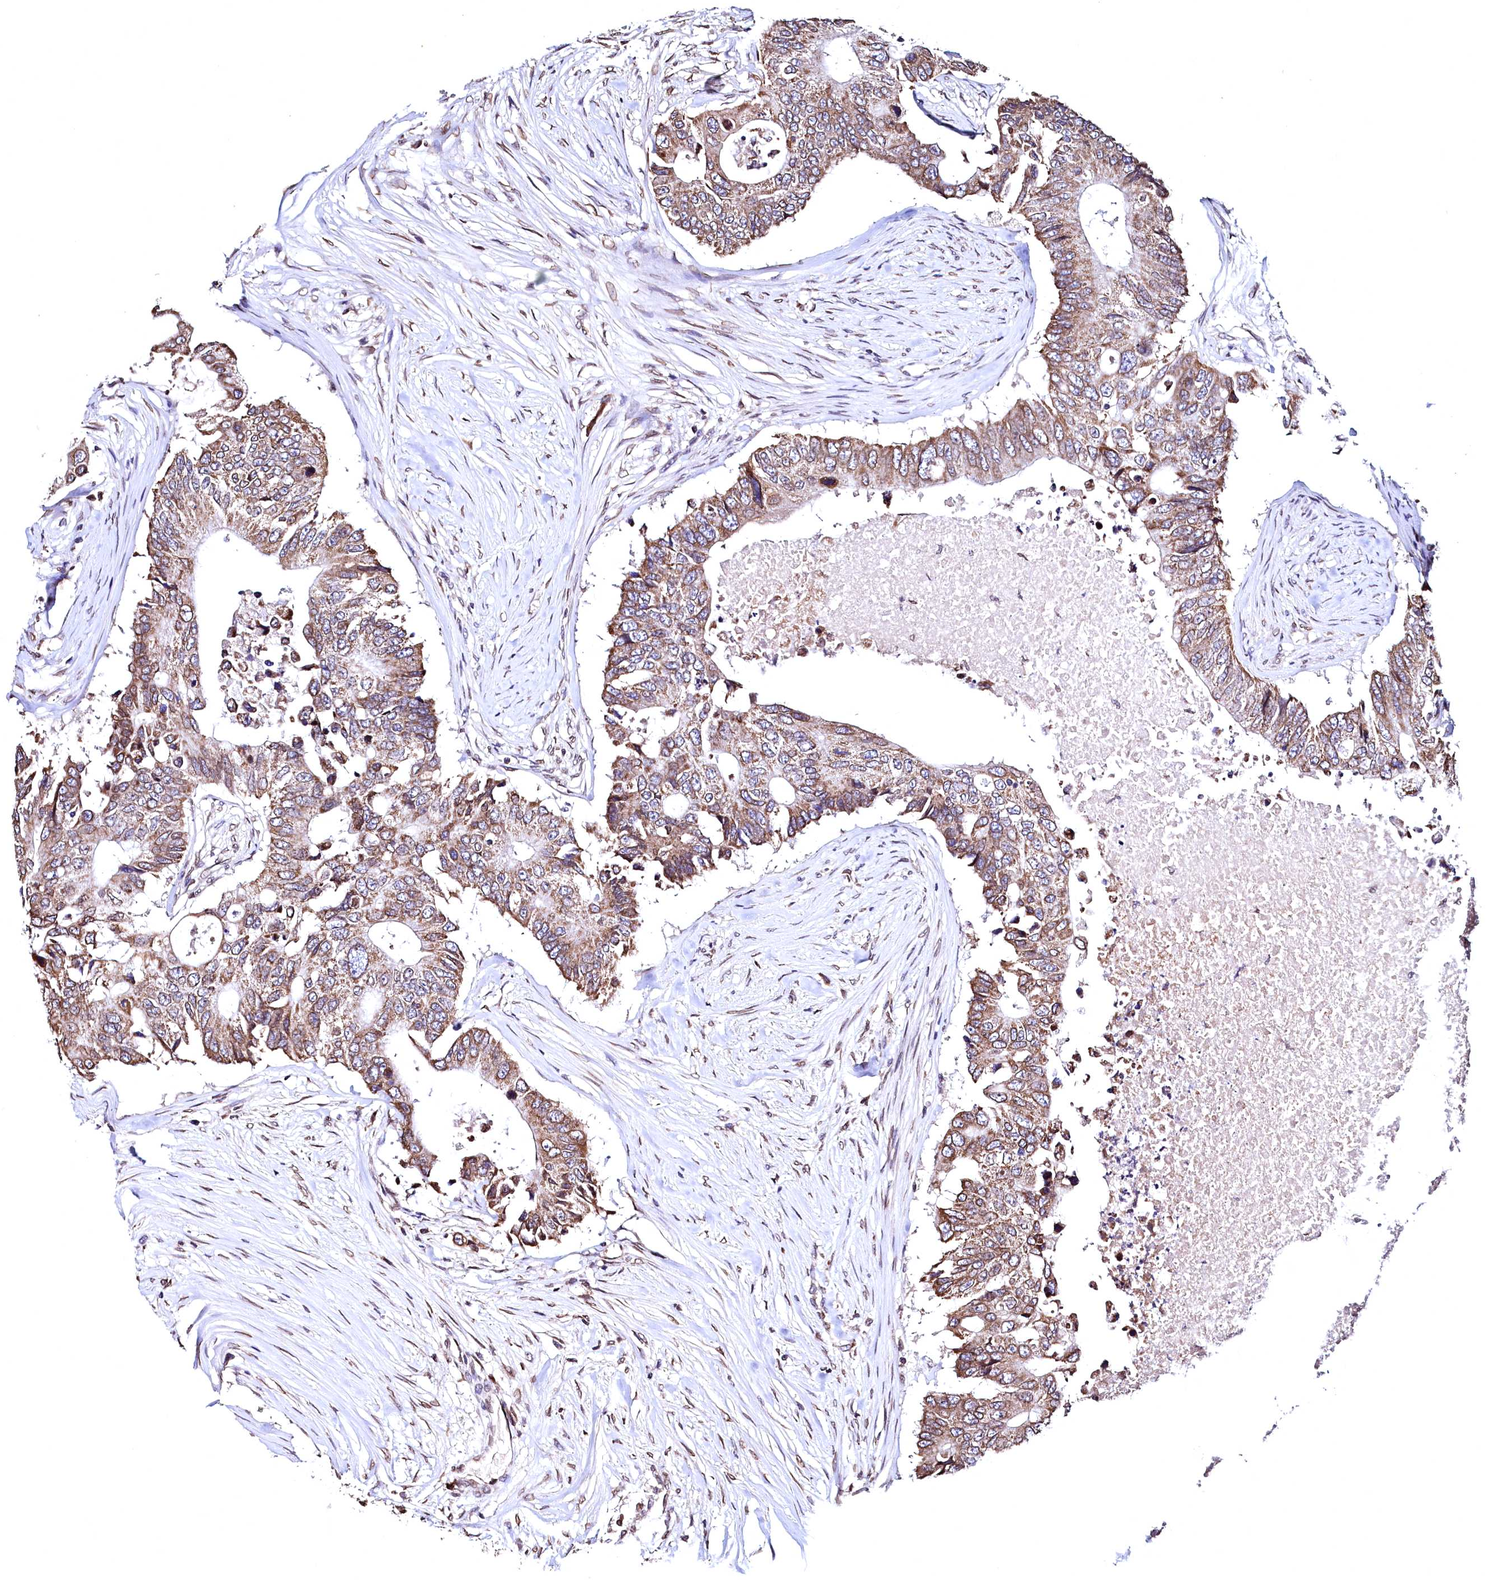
{"staining": {"intensity": "moderate", "quantity": ">75%", "location": "cytoplasmic/membranous"}, "tissue": "colorectal cancer", "cell_type": "Tumor cells", "image_type": "cancer", "snomed": [{"axis": "morphology", "description": "Adenocarcinoma, NOS"}, {"axis": "topography", "description": "Colon"}], "caption": "The micrograph exhibits staining of colorectal cancer, revealing moderate cytoplasmic/membranous protein staining (brown color) within tumor cells.", "gene": "HAND1", "patient": {"sex": "male", "age": 71}}